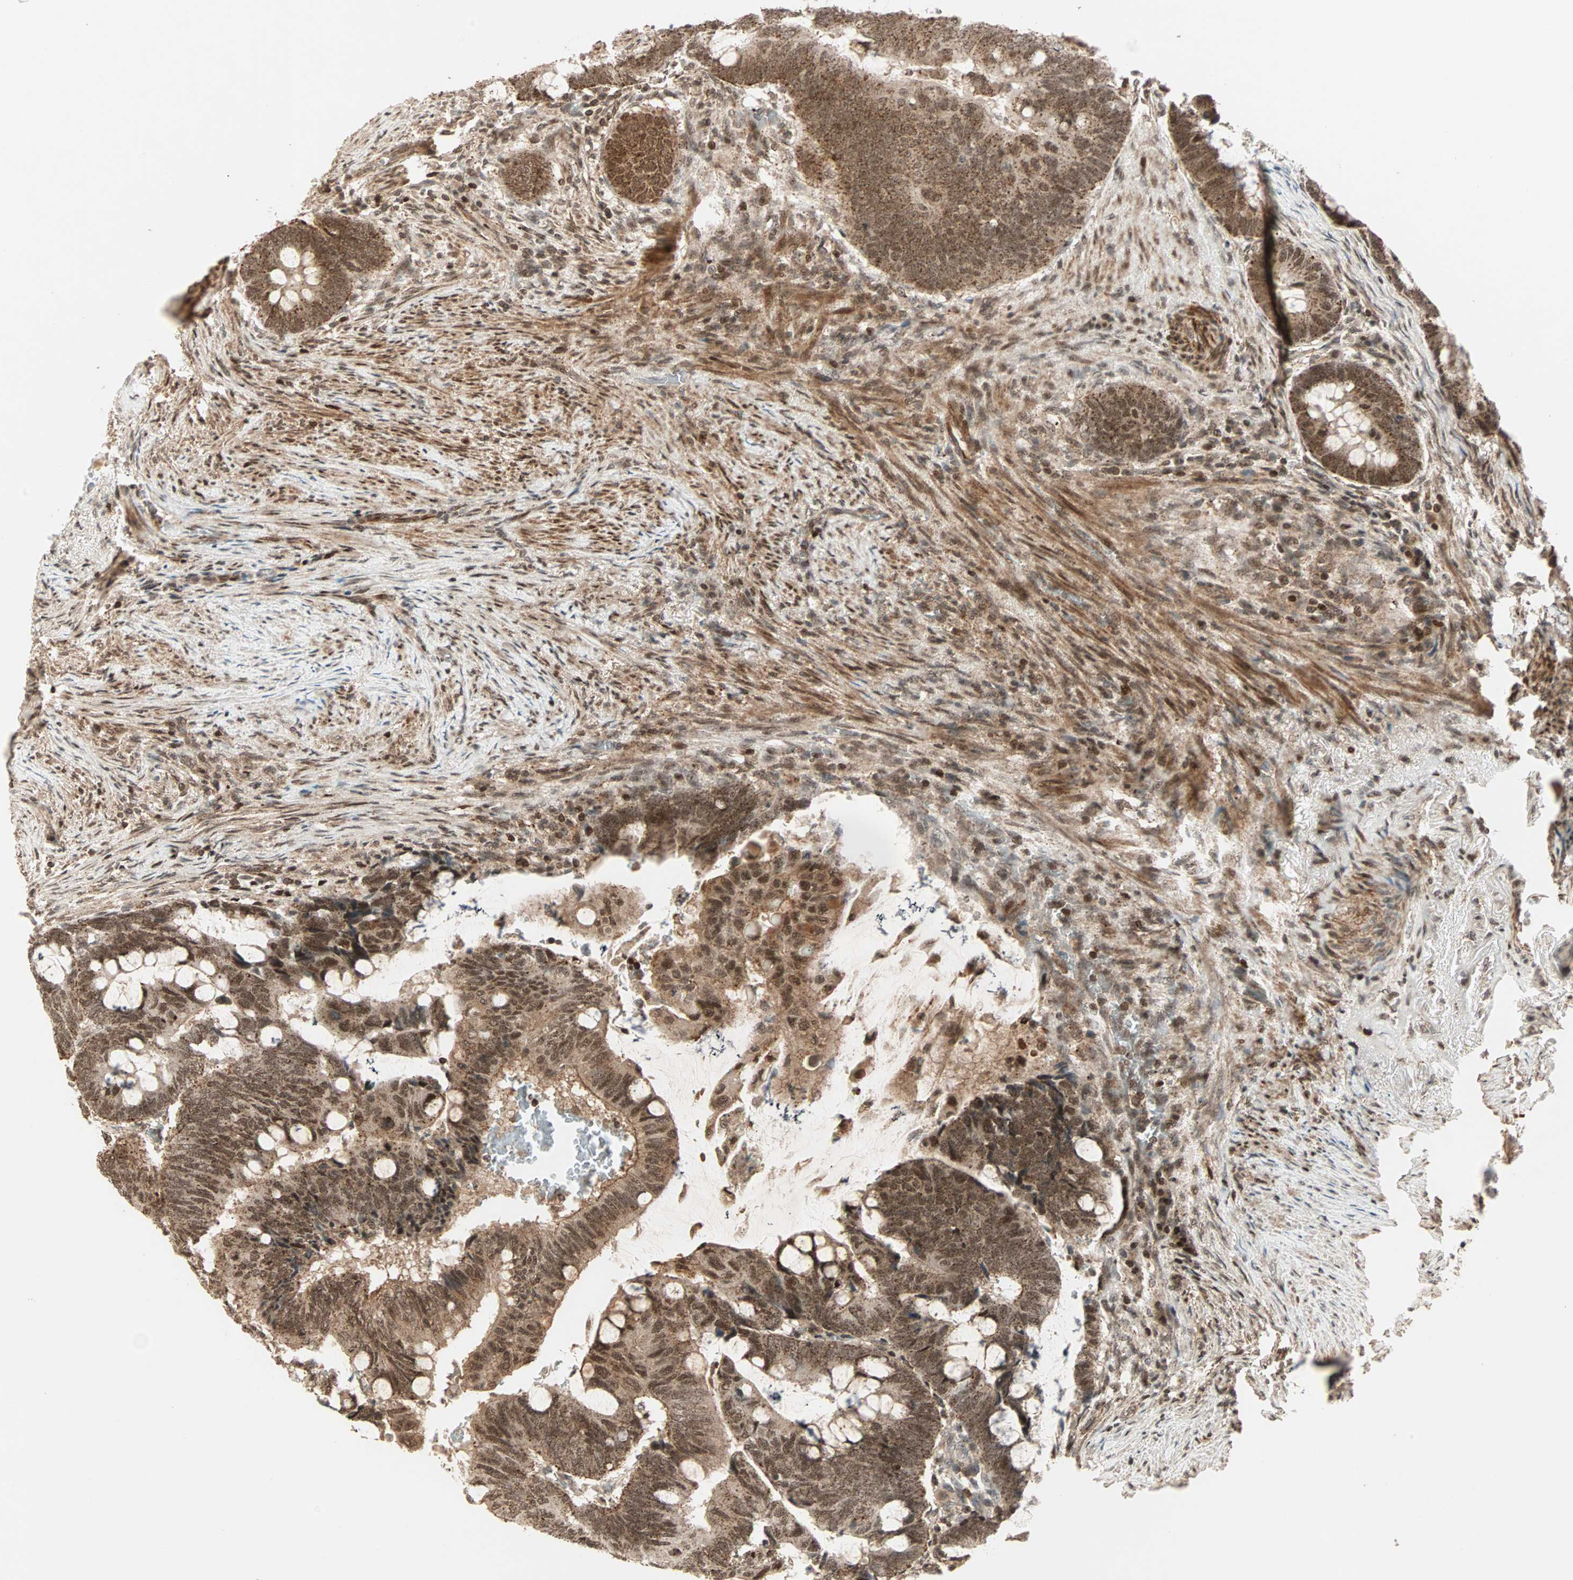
{"staining": {"intensity": "strong", "quantity": ">75%", "location": "cytoplasmic/membranous,nuclear"}, "tissue": "colorectal cancer", "cell_type": "Tumor cells", "image_type": "cancer", "snomed": [{"axis": "morphology", "description": "Normal tissue, NOS"}, {"axis": "morphology", "description": "Adenocarcinoma, NOS"}, {"axis": "topography", "description": "Rectum"}, {"axis": "topography", "description": "Peripheral nerve tissue"}], "caption": "Colorectal cancer stained with a brown dye demonstrates strong cytoplasmic/membranous and nuclear positive positivity in approximately >75% of tumor cells.", "gene": "ZBED9", "patient": {"sex": "male", "age": 92}}